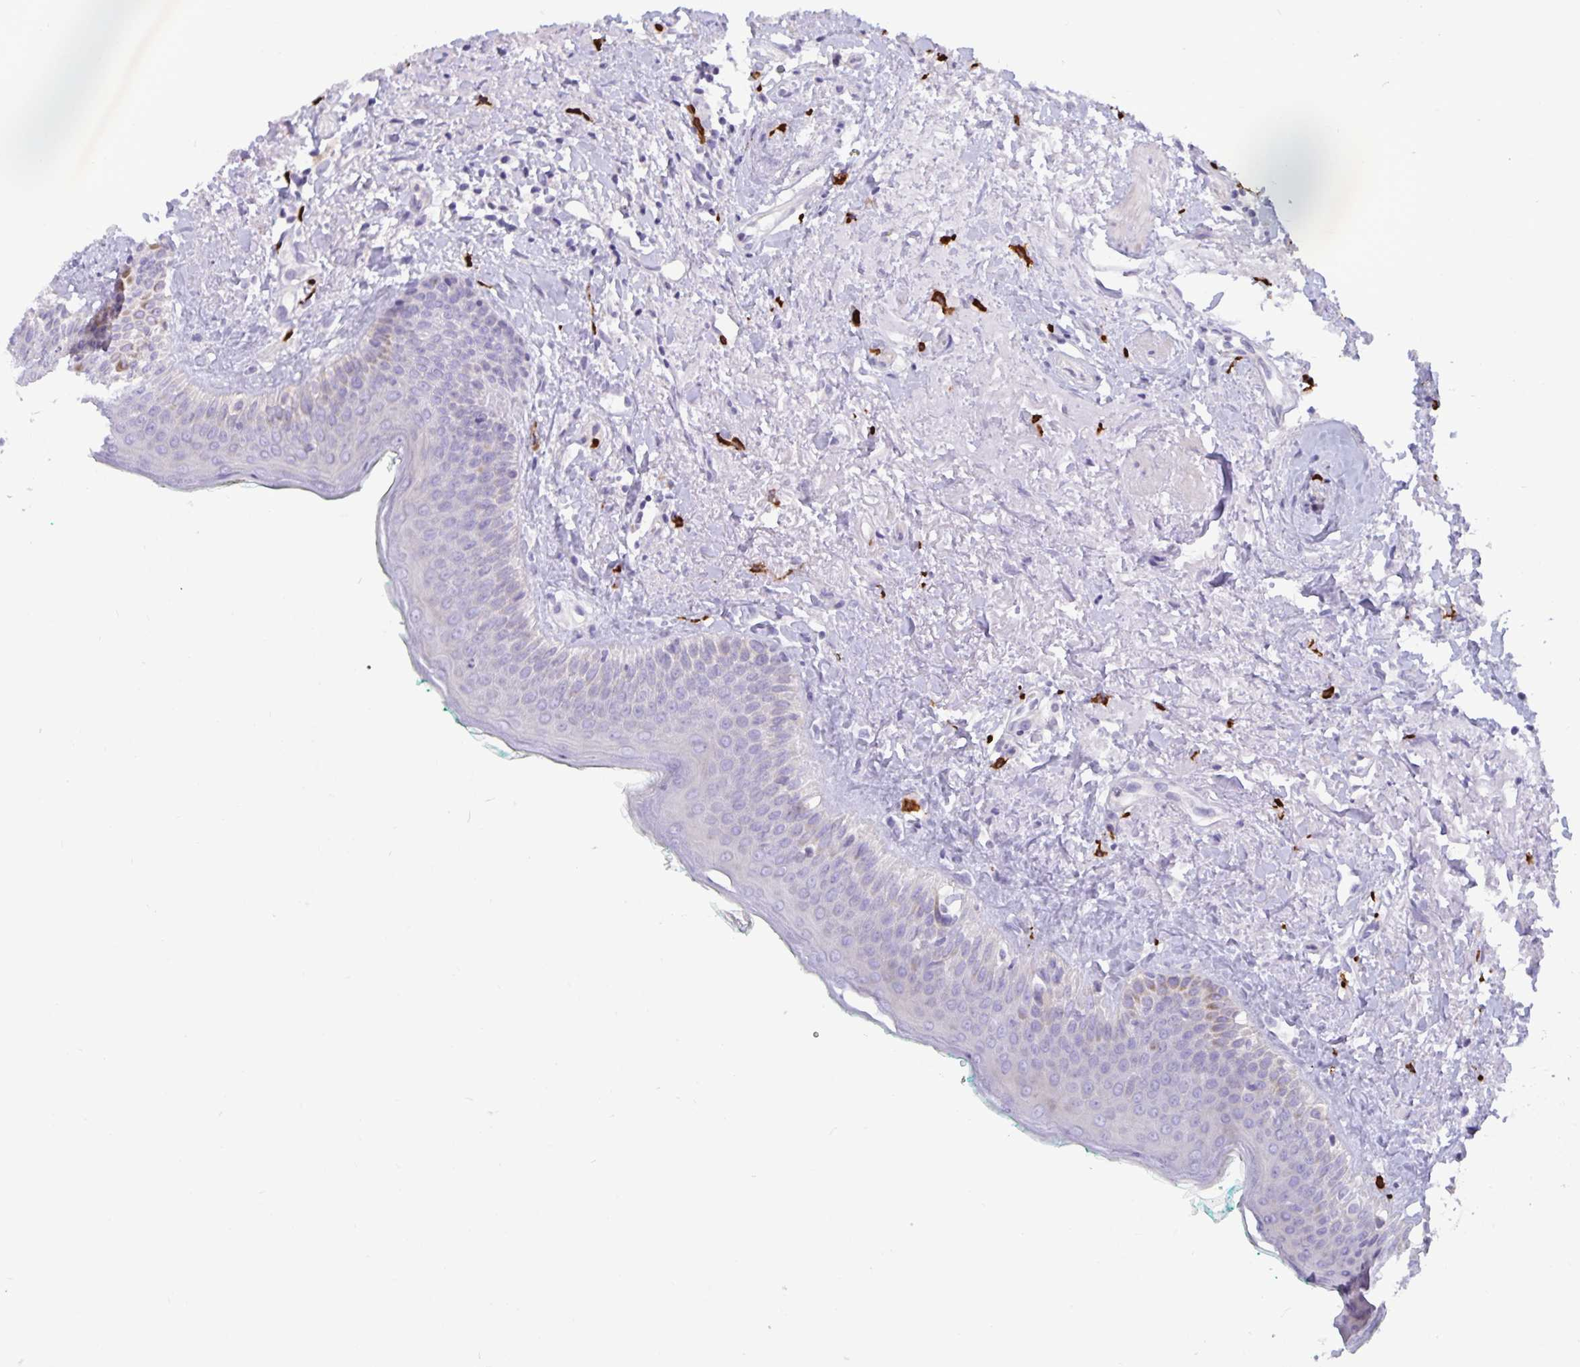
{"staining": {"intensity": "negative", "quantity": "none", "location": "none"}, "tissue": "oral mucosa", "cell_type": "Squamous epithelial cells", "image_type": "normal", "snomed": [{"axis": "morphology", "description": "Normal tissue, NOS"}, {"axis": "topography", "description": "Oral tissue"}], "caption": "Oral mucosa stained for a protein using immunohistochemistry exhibits no staining squamous epithelial cells.", "gene": "IBTK", "patient": {"sex": "female", "age": 70}}